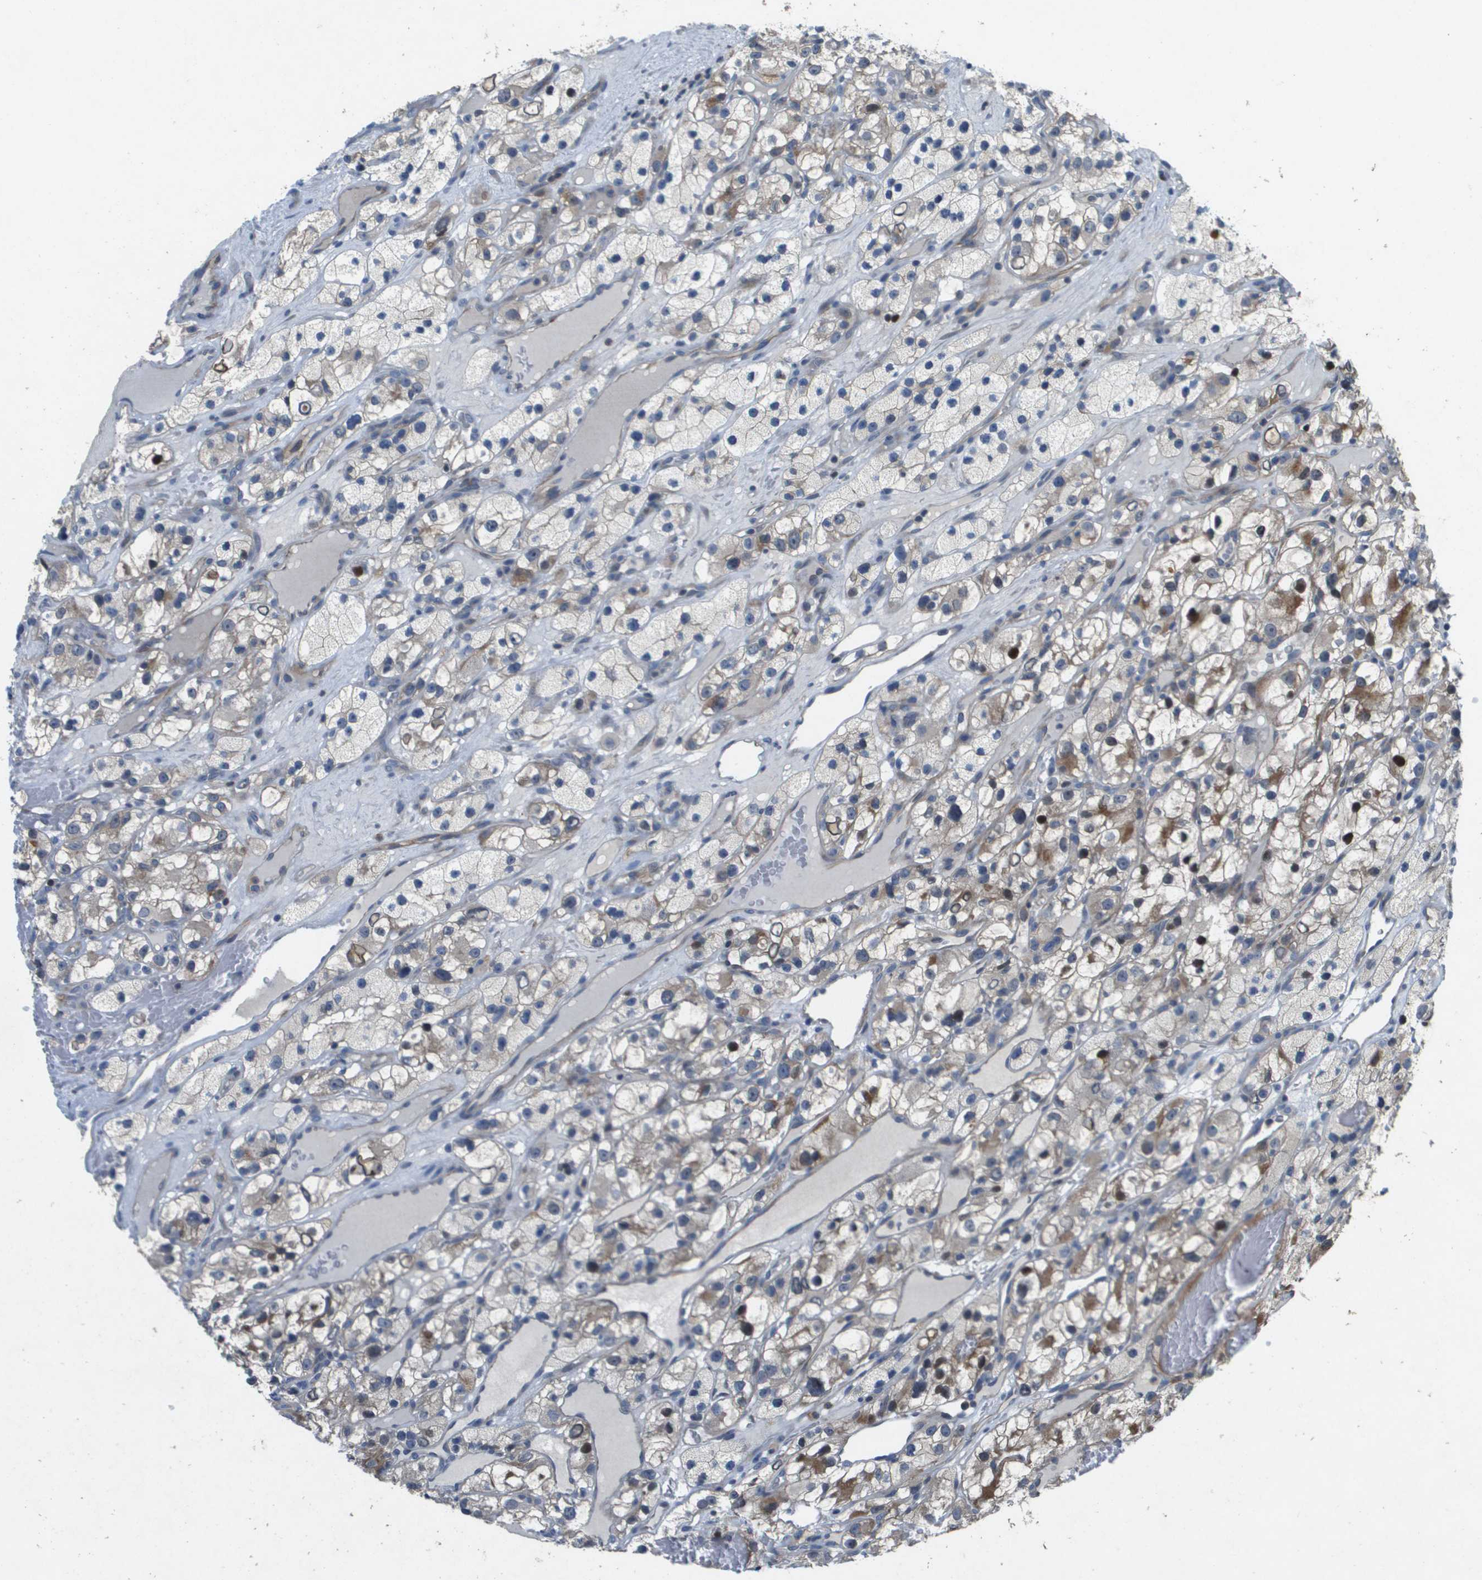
{"staining": {"intensity": "moderate", "quantity": "<25%", "location": "cytoplasmic/membranous,nuclear"}, "tissue": "renal cancer", "cell_type": "Tumor cells", "image_type": "cancer", "snomed": [{"axis": "morphology", "description": "Adenocarcinoma, NOS"}, {"axis": "topography", "description": "Kidney"}], "caption": "Moderate cytoplasmic/membranous and nuclear protein positivity is identified in about <25% of tumor cells in renal cancer.", "gene": "SCN4B", "patient": {"sex": "female", "age": 57}}